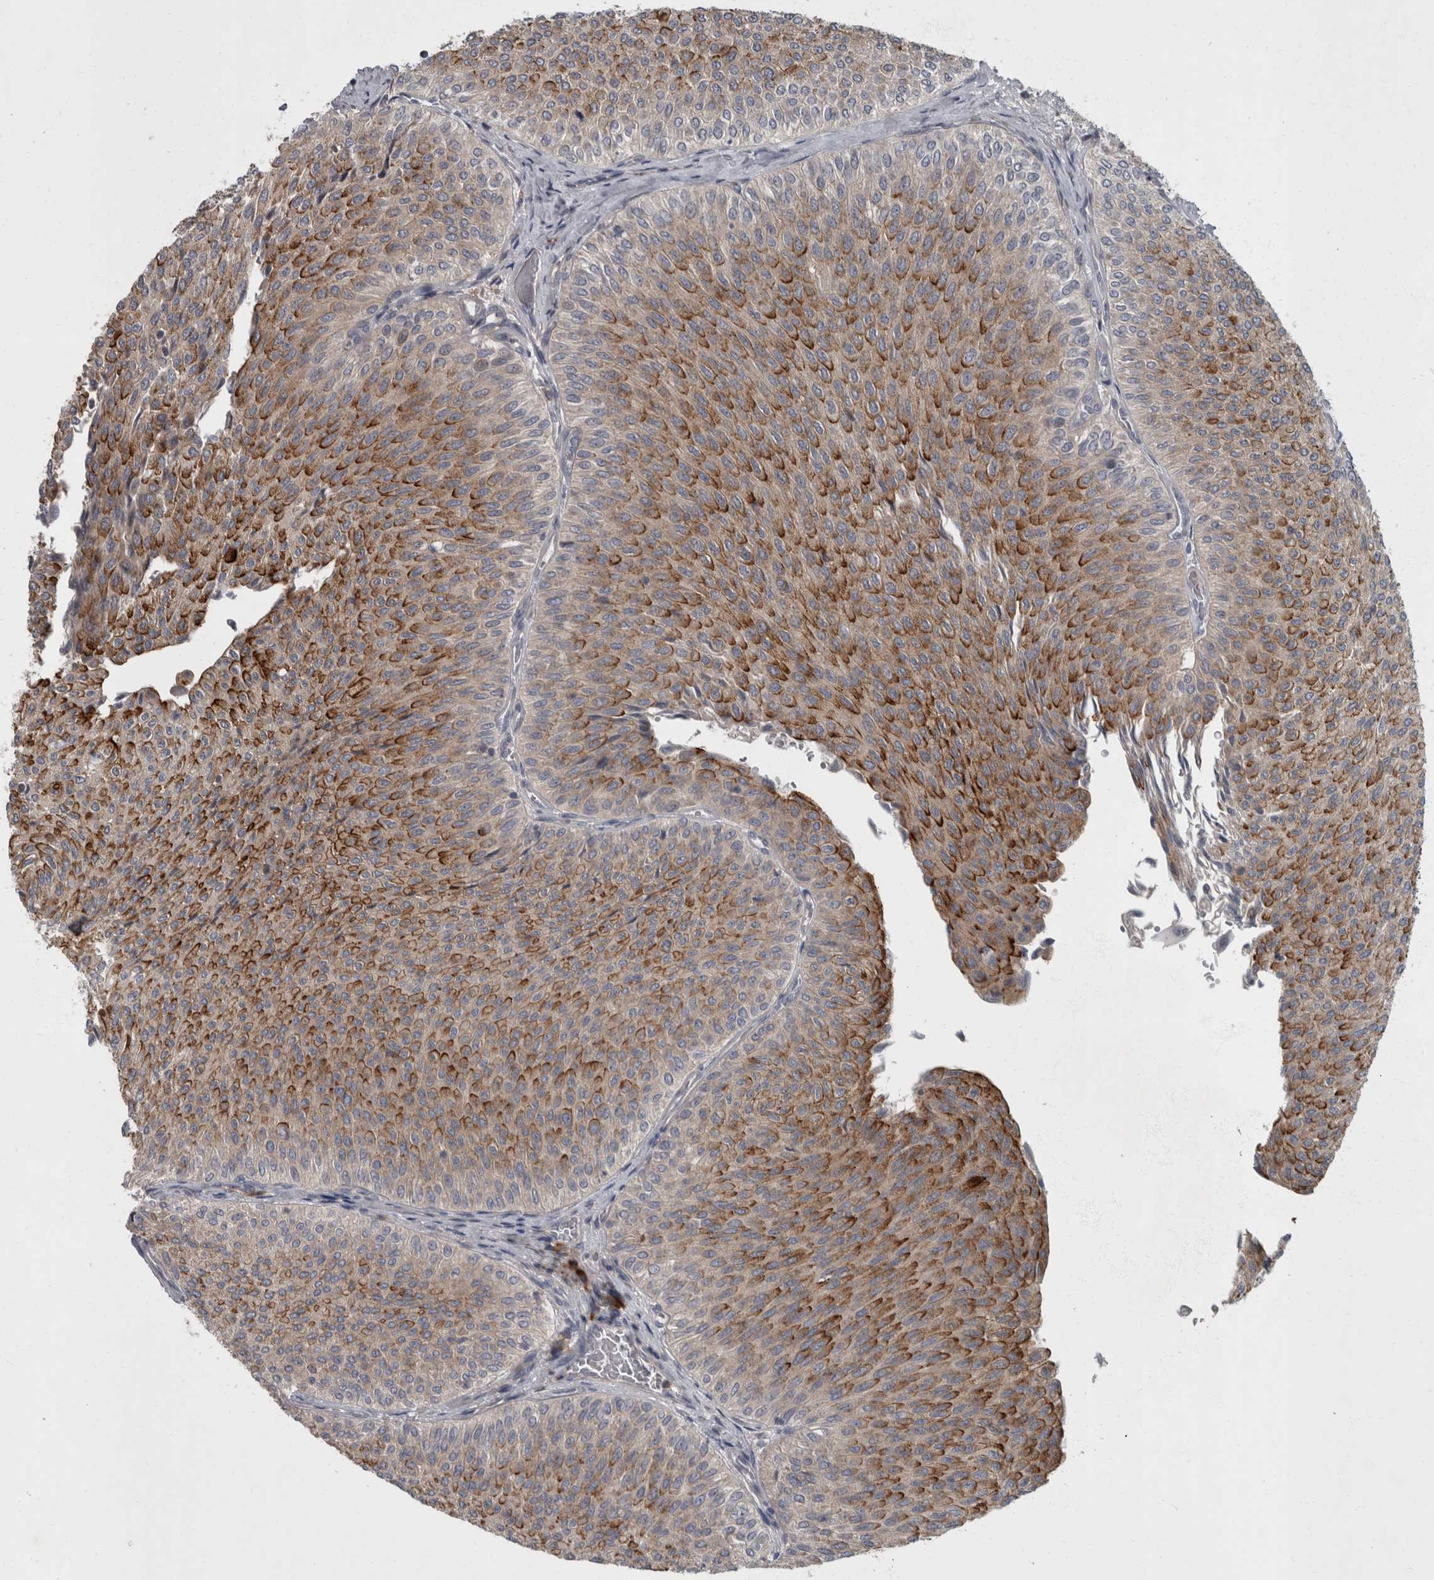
{"staining": {"intensity": "strong", "quantity": "25%-75%", "location": "cytoplasmic/membranous"}, "tissue": "urothelial cancer", "cell_type": "Tumor cells", "image_type": "cancer", "snomed": [{"axis": "morphology", "description": "Urothelial carcinoma, Low grade"}, {"axis": "topography", "description": "Urinary bladder"}], "caption": "Human urothelial cancer stained with a brown dye shows strong cytoplasmic/membranous positive positivity in approximately 25%-75% of tumor cells.", "gene": "CDC42BPG", "patient": {"sex": "male", "age": 78}}